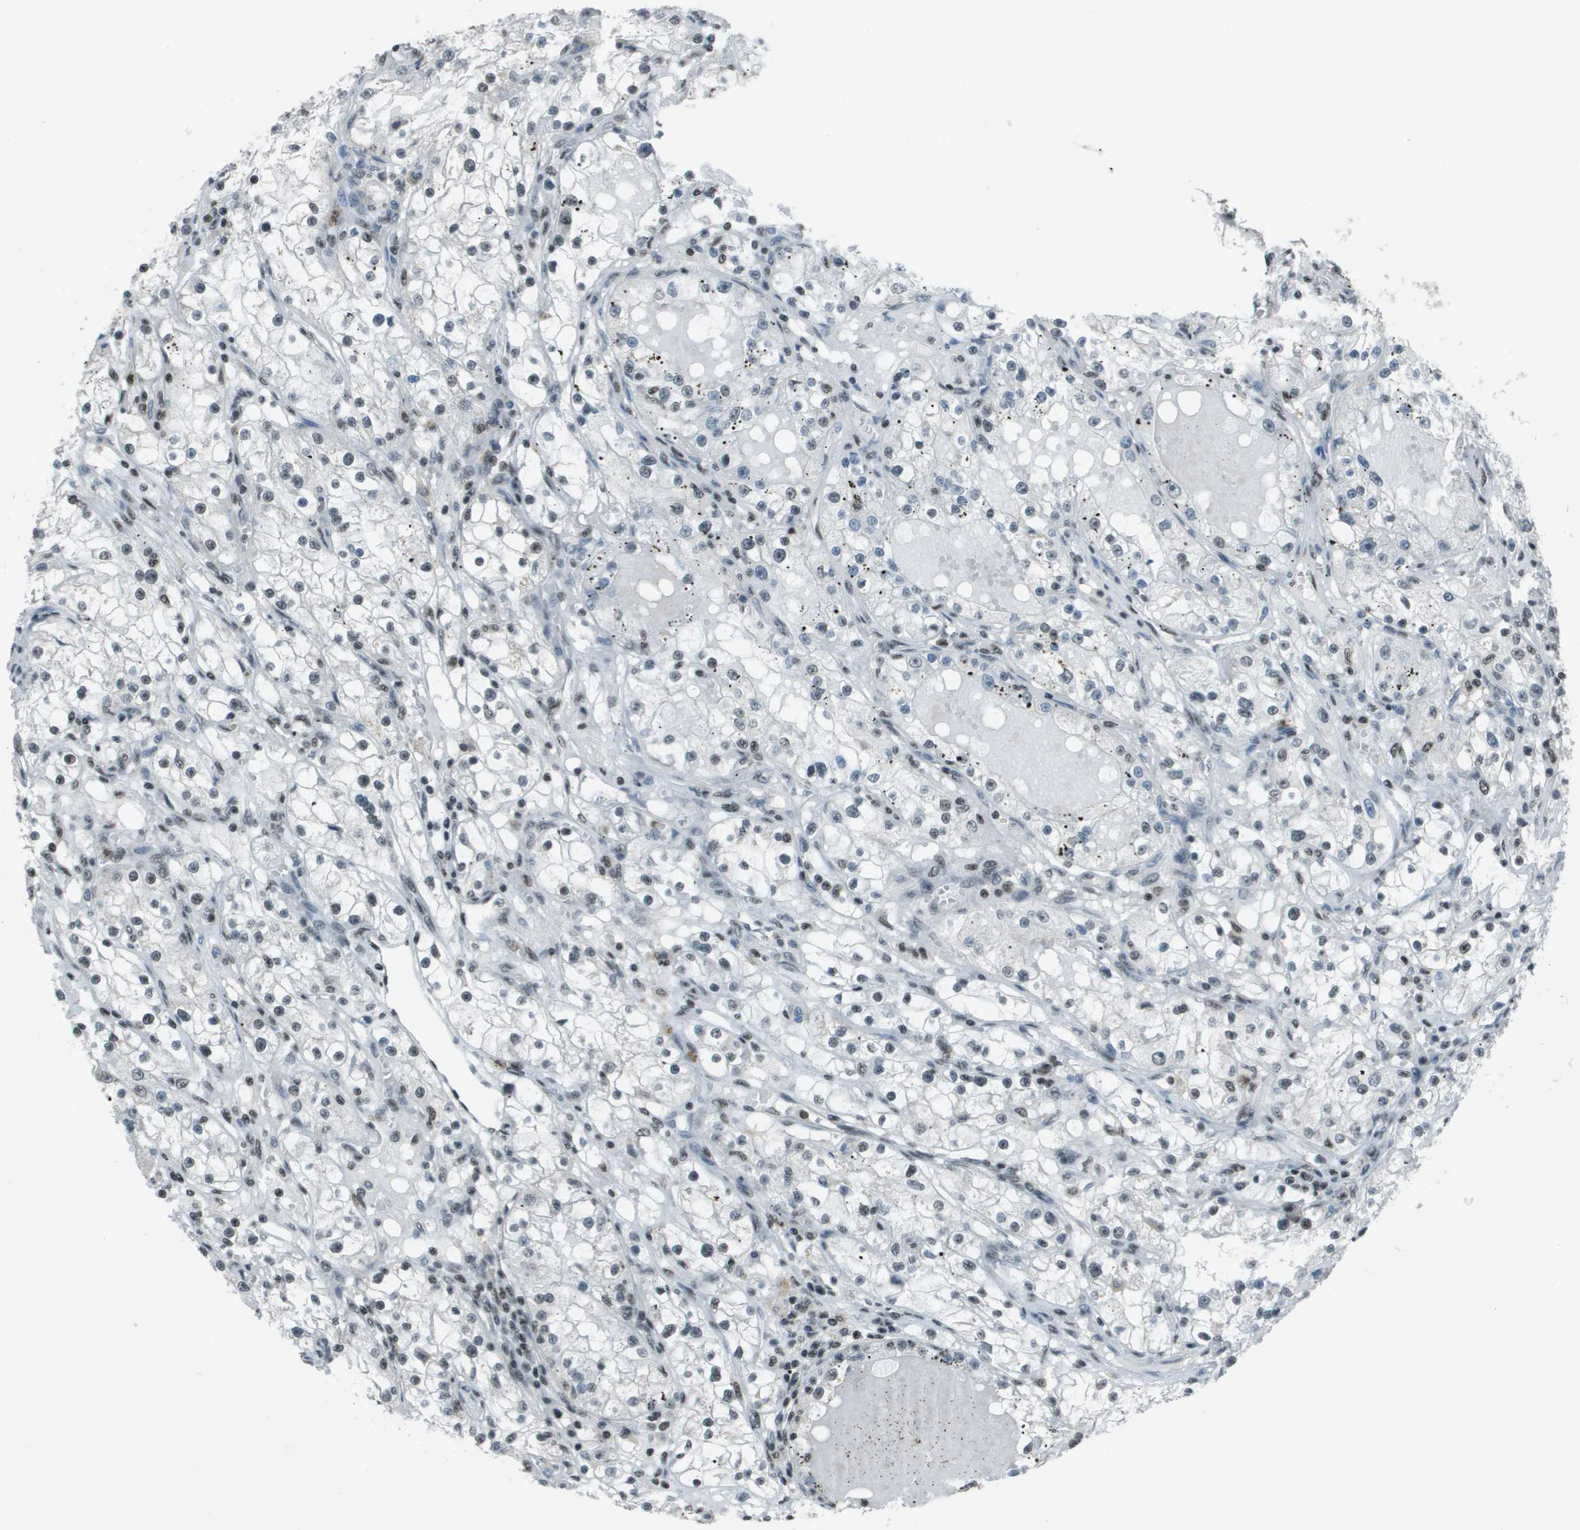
{"staining": {"intensity": "weak", "quantity": "<25%", "location": "nuclear"}, "tissue": "renal cancer", "cell_type": "Tumor cells", "image_type": "cancer", "snomed": [{"axis": "morphology", "description": "Adenocarcinoma, NOS"}, {"axis": "topography", "description": "Kidney"}], "caption": "Tumor cells show no significant positivity in adenocarcinoma (renal).", "gene": "DEPDC1", "patient": {"sex": "male", "age": 56}}